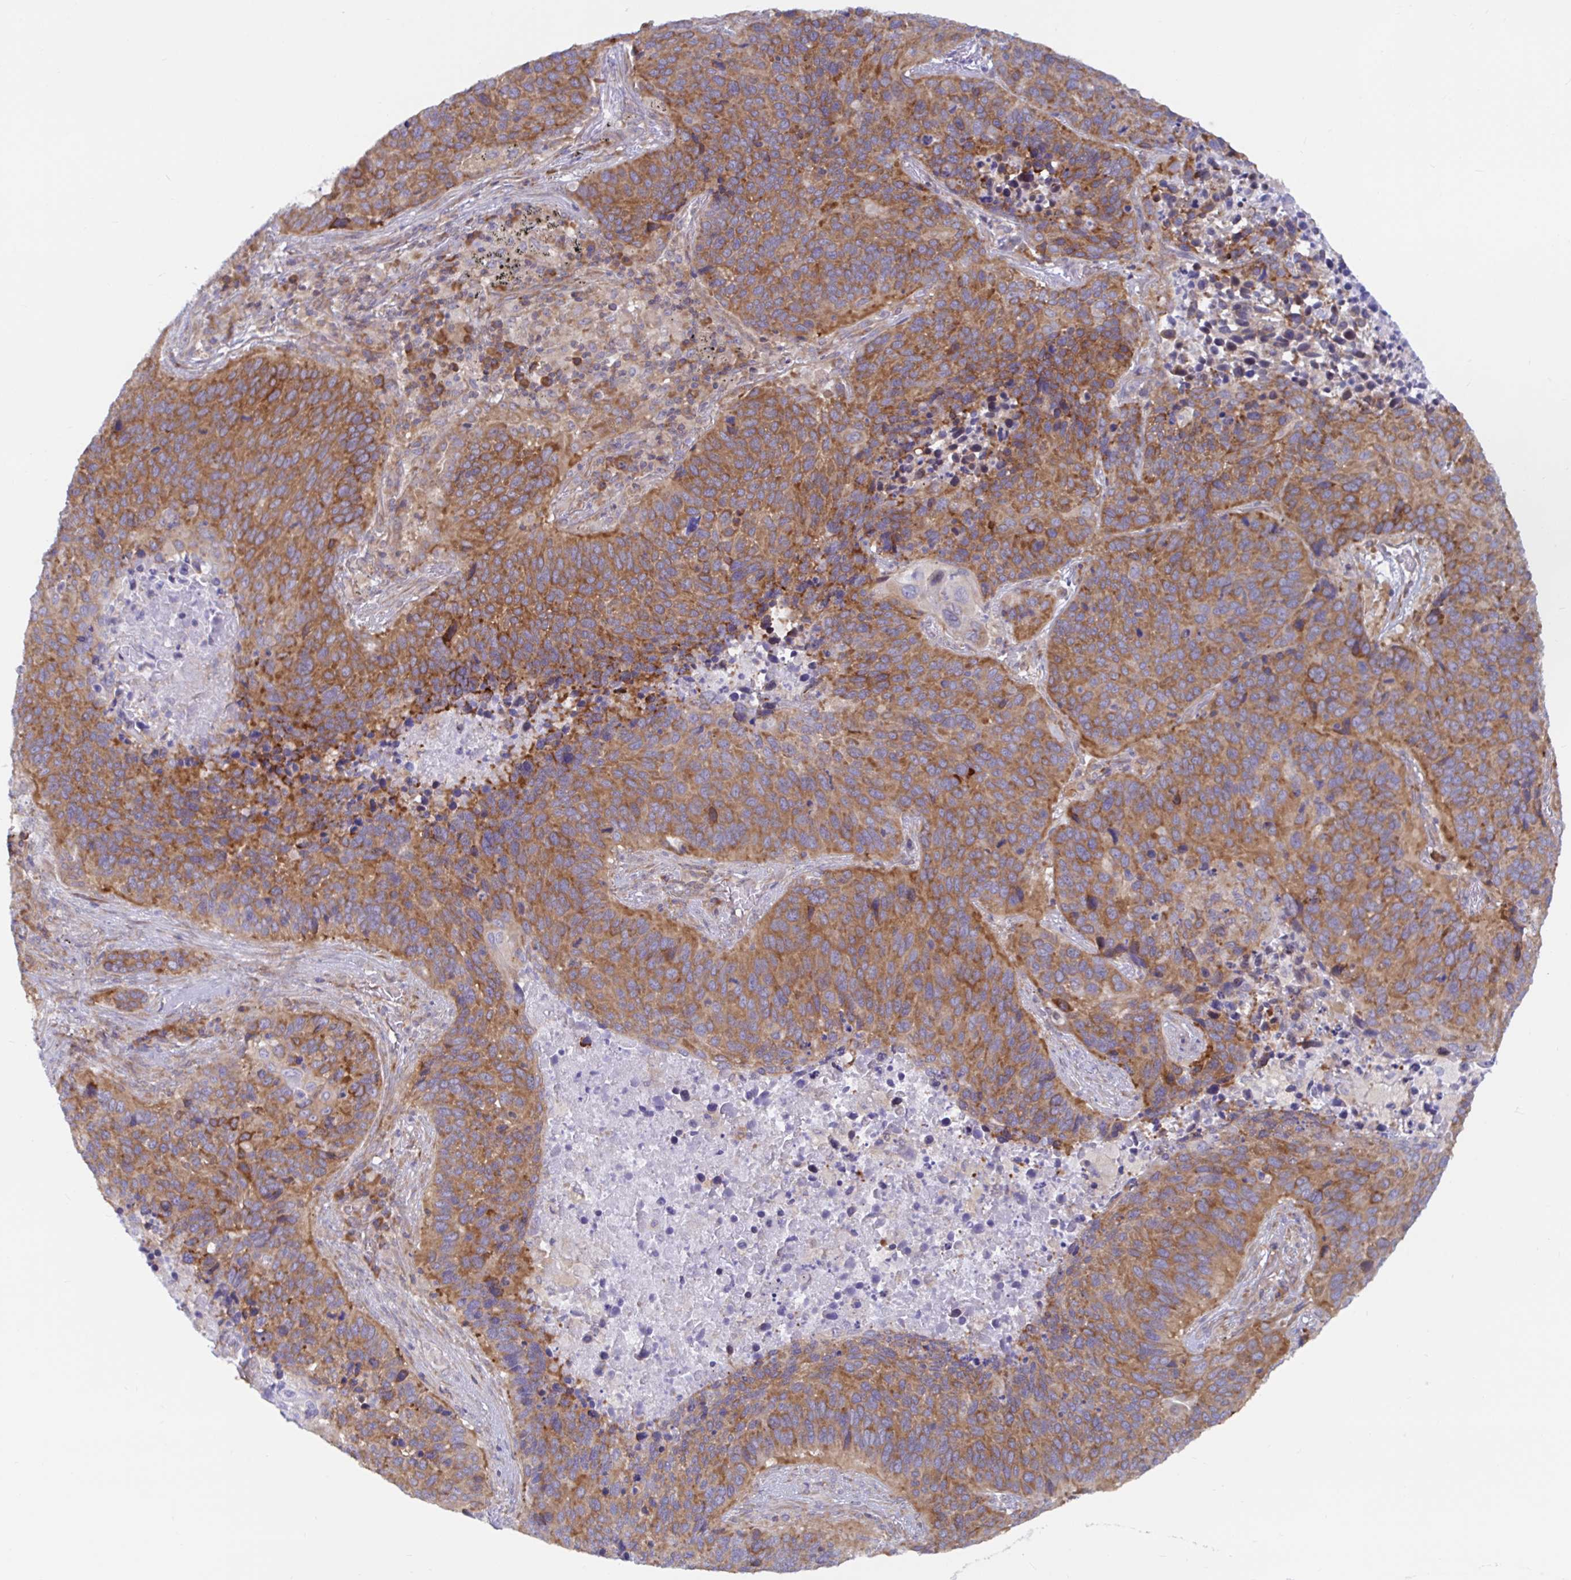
{"staining": {"intensity": "moderate", "quantity": ">75%", "location": "cytoplasmic/membranous"}, "tissue": "lung cancer", "cell_type": "Tumor cells", "image_type": "cancer", "snomed": [{"axis": "morphology", "description": "Squamous cell carcinoma, NOS"}, {"axis": "topography", "description": "Lung"}], "caption": "A medium amount of moderate cytoplasmic/membranous staining is identified in approximately >75% of tumor cells in lung squamous cell carcinoma tissue.", "gene": "LARP1", "patient": {"sex": "male", "age": 68}}